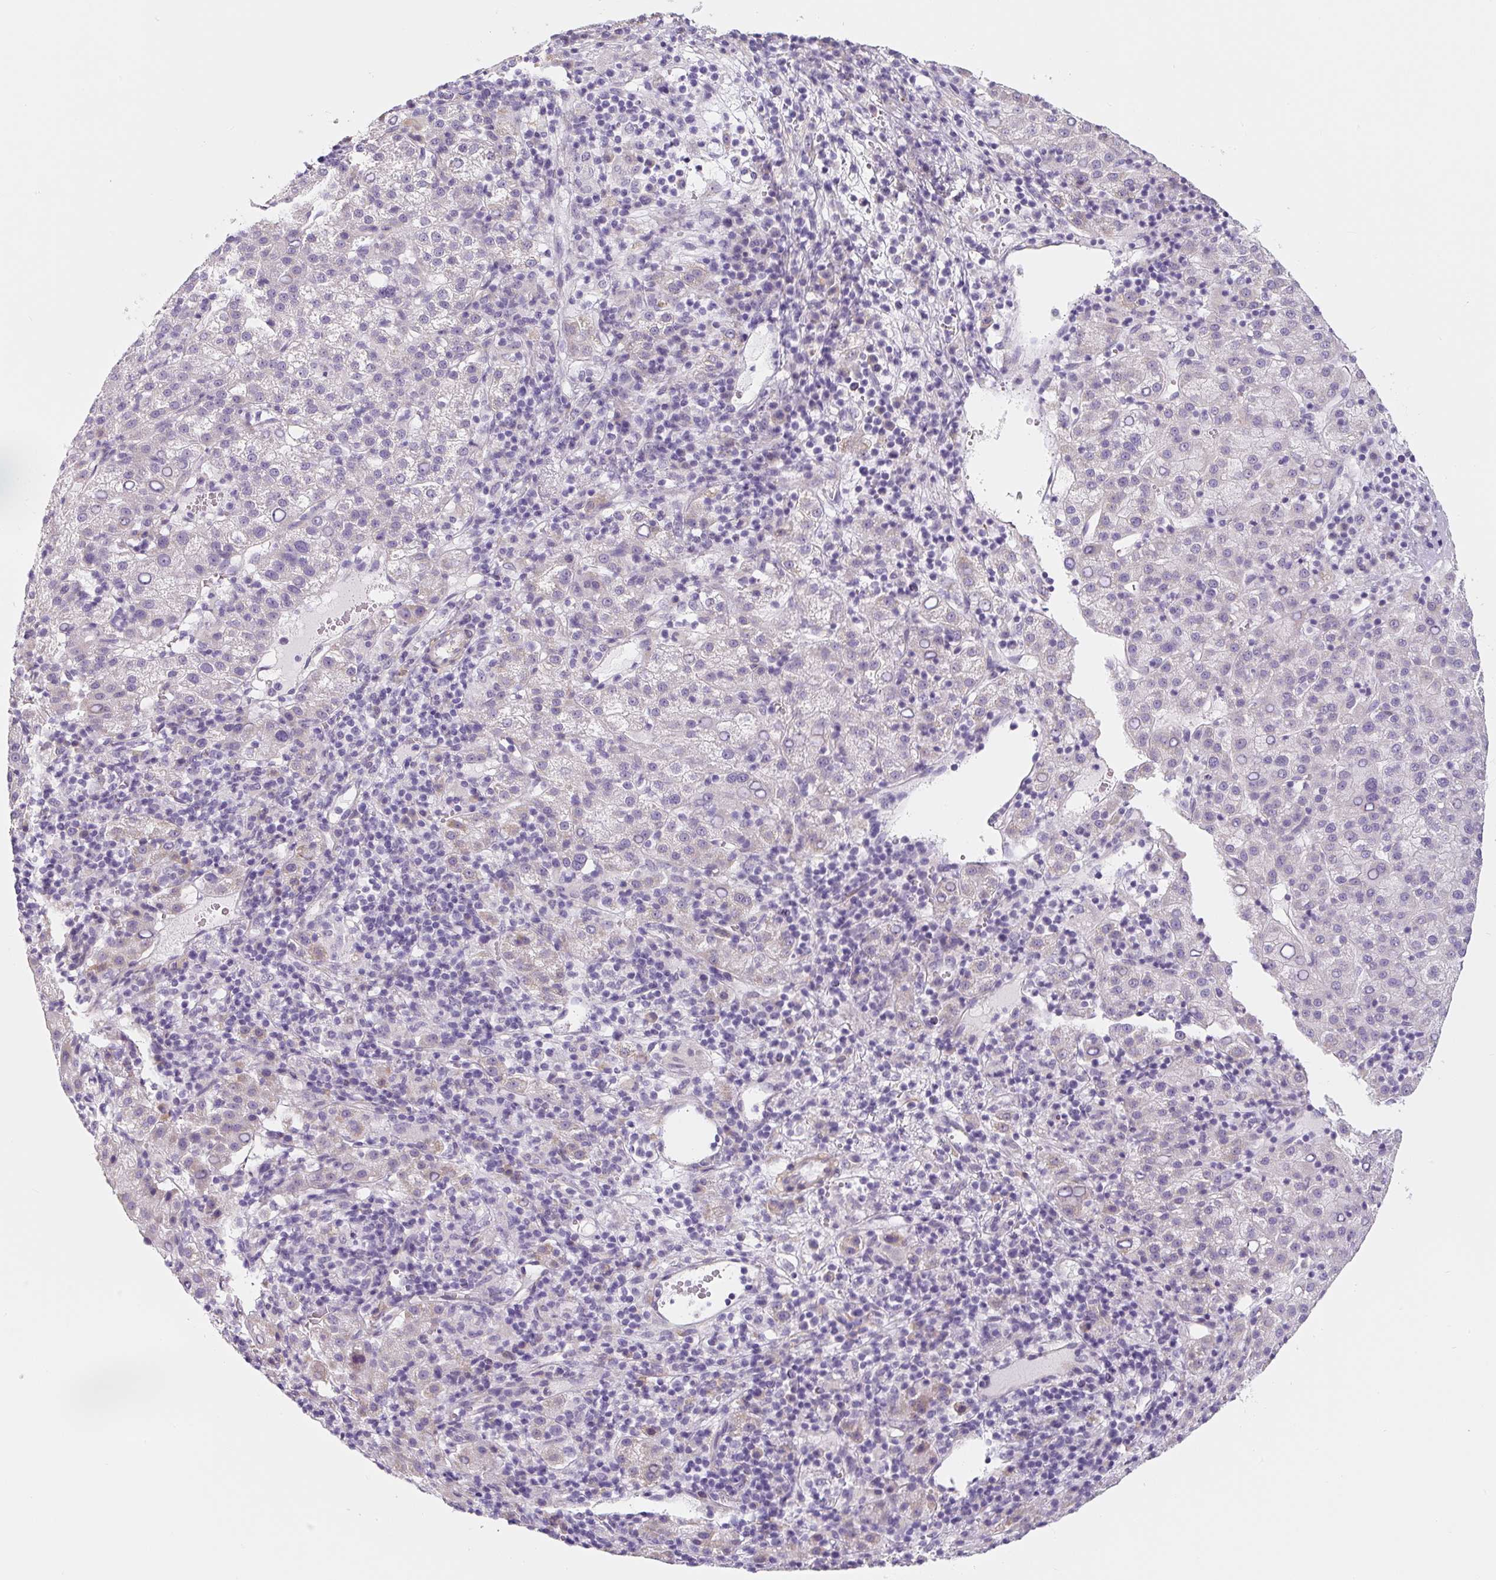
{"staining": {"intensity": "negative", "quantity": "none", "location": "none"}, "tissue": "liver cancer", "cell_type": "Tumor cells", "image_type": "cancer", "snomed": [{"axis": "morphology", "description": "Carcinoma, Hepatocellular, NOS"}, {"axis": "topography", "description": "Liver"}], "caption": "Tumor cells are negative for protein expression in human liver cancer (hepatocellular carcinoma).", "gene": "PWWP3B", "patient": {"sex": "female", "age": 58}}